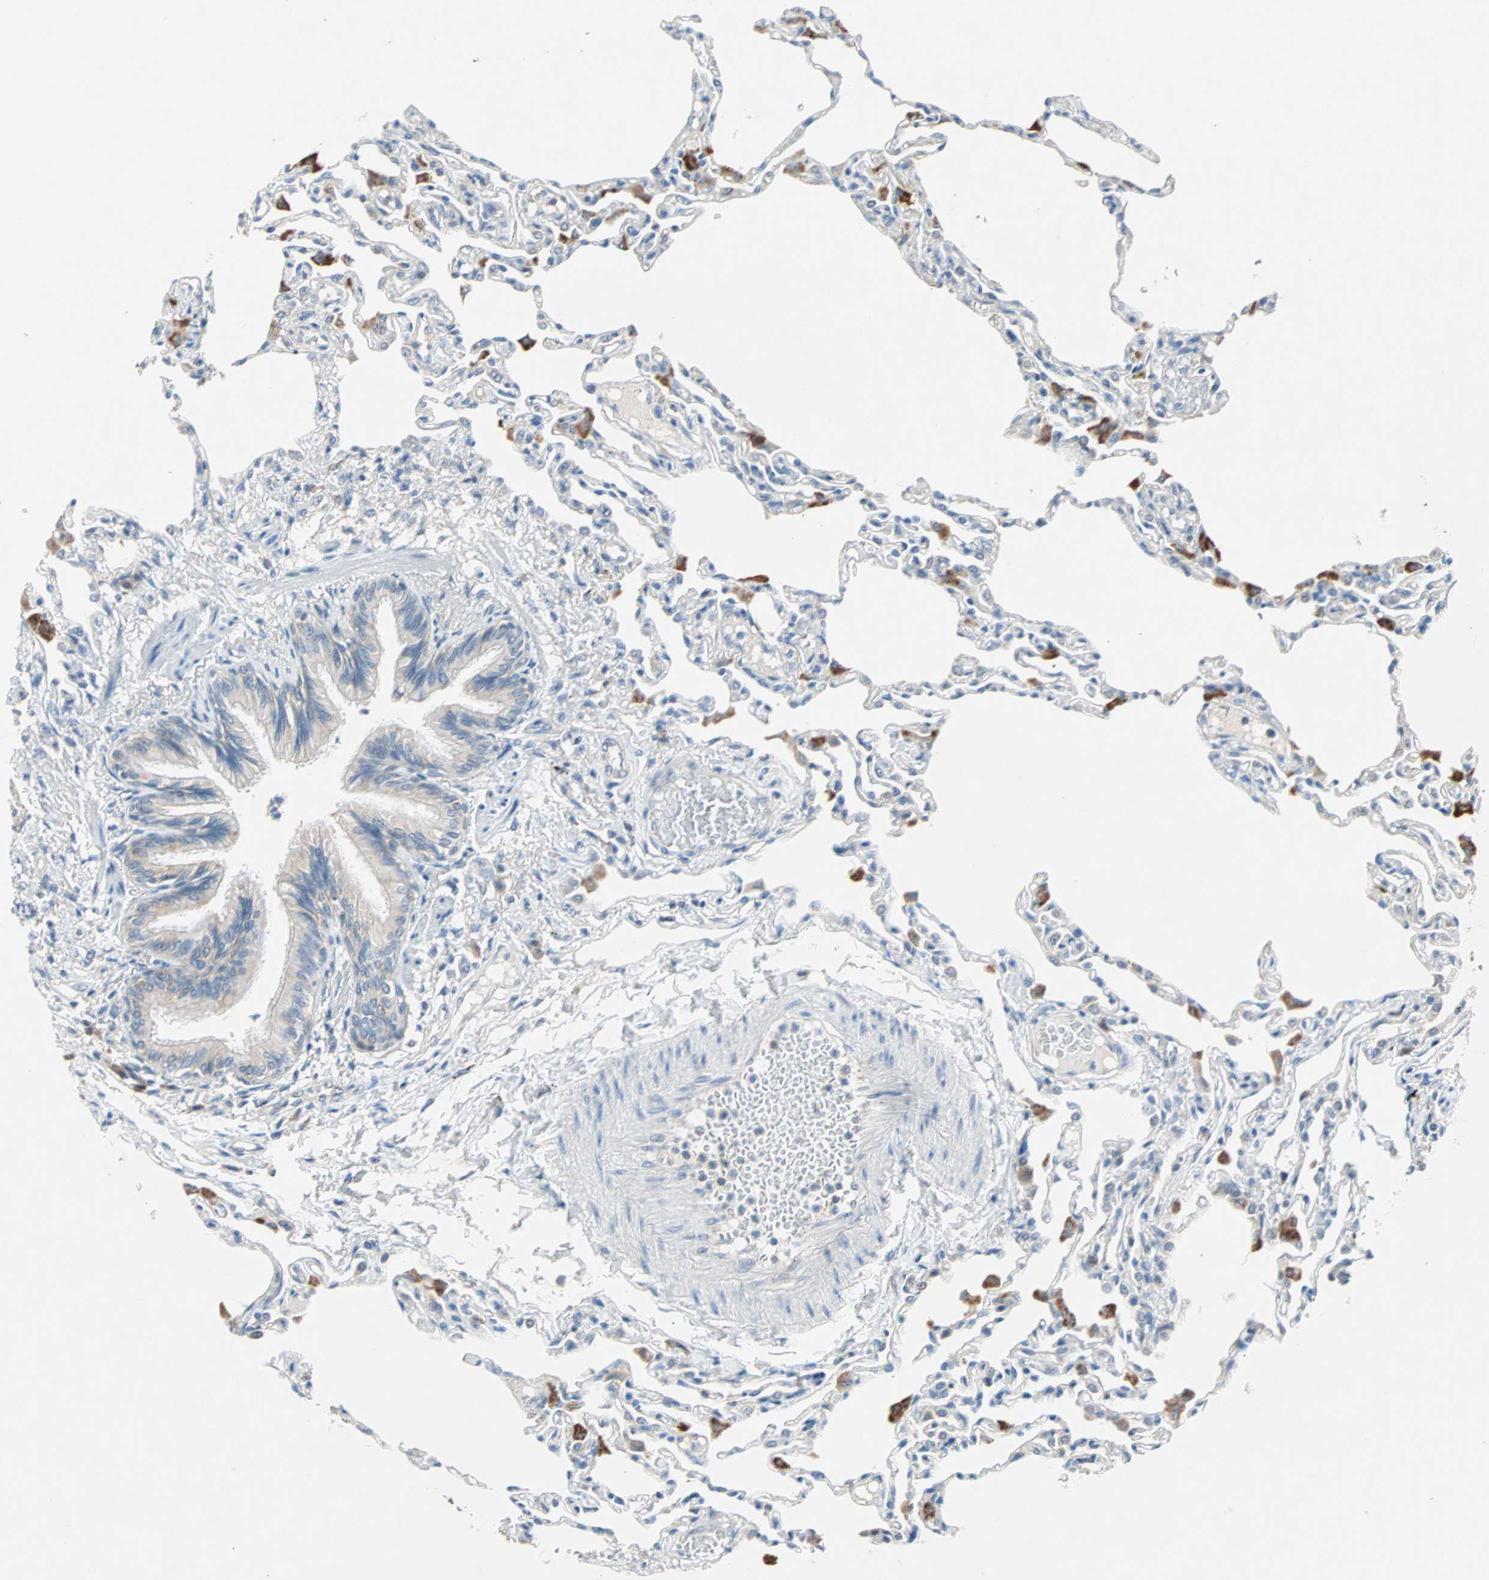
{"staining": {"intensity": "weak", "quantity": ">75%", "location": "cytoplasmic/membranous"}, "tissue": "lung", "cell_type": "Alveolar cells", "image_type": "normal", "snomed": [{"axis": "morphology", "description": "Normal tissue, NOS"}, {"axis": "topography", "description": "Lung"}], "caption": "DAB immunohistochemical staining of unremarkable human lung demonstrates weak cytoplasmic/membranous protein expression in approximately >75% of alveolar cells.", "gene": "MPI", "patient": {"sex": "female", "age": 49}}